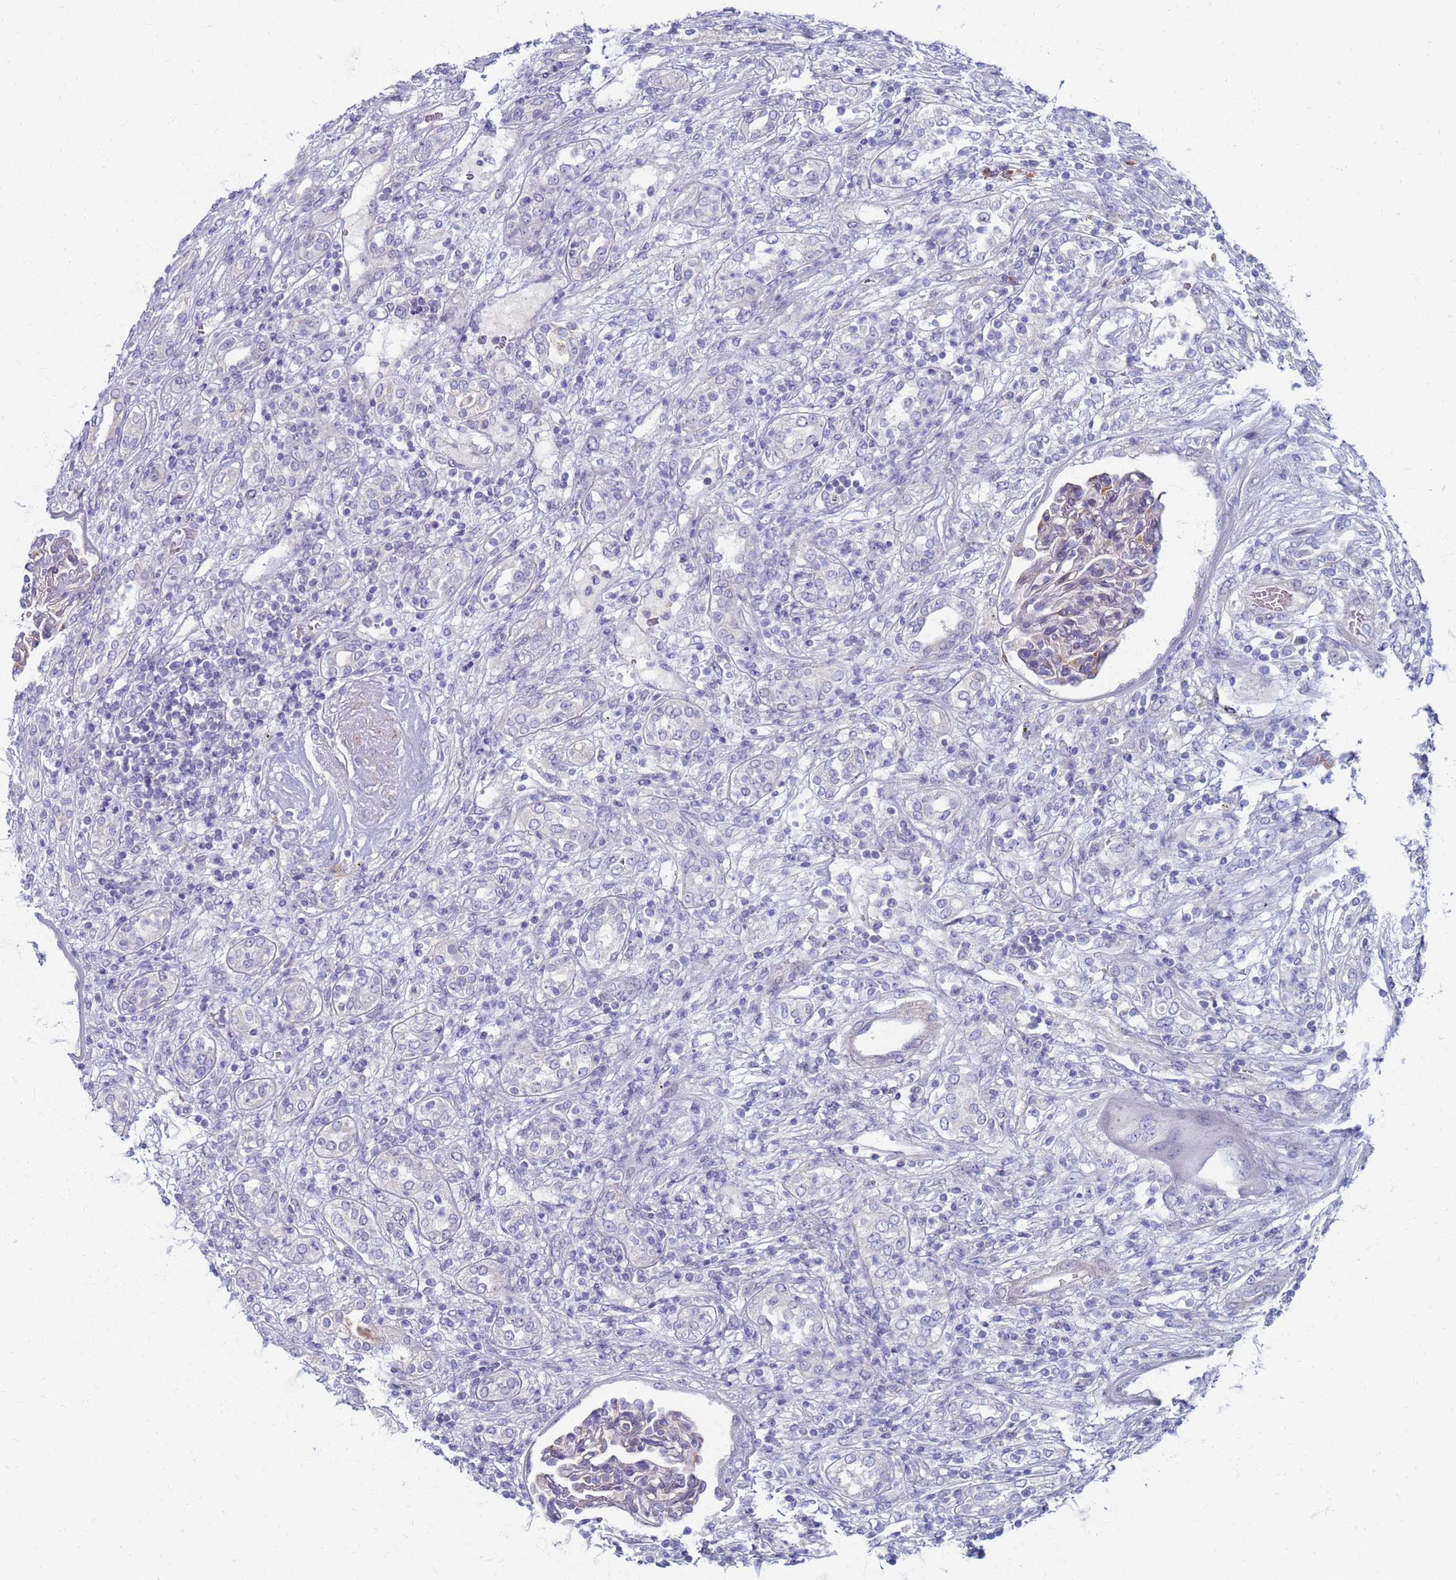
{"staining": {"intensity": "negative", "quantity": "none", "location": "none"}, "tissue": "renal cancer", "cell_type": "Tumor cells", "image_type": "cancer", "snomed": [{"axis": "morphology", "description": "Adenocarcinoma, NOS"}, {"axis": "topography", "description": "Kidney"}], "caption": "Tumor cells show no significant protein staining in renal adenocarcinoma.", "gene": "CLCA2", "patient": {"sex": "female", "age": 54}}